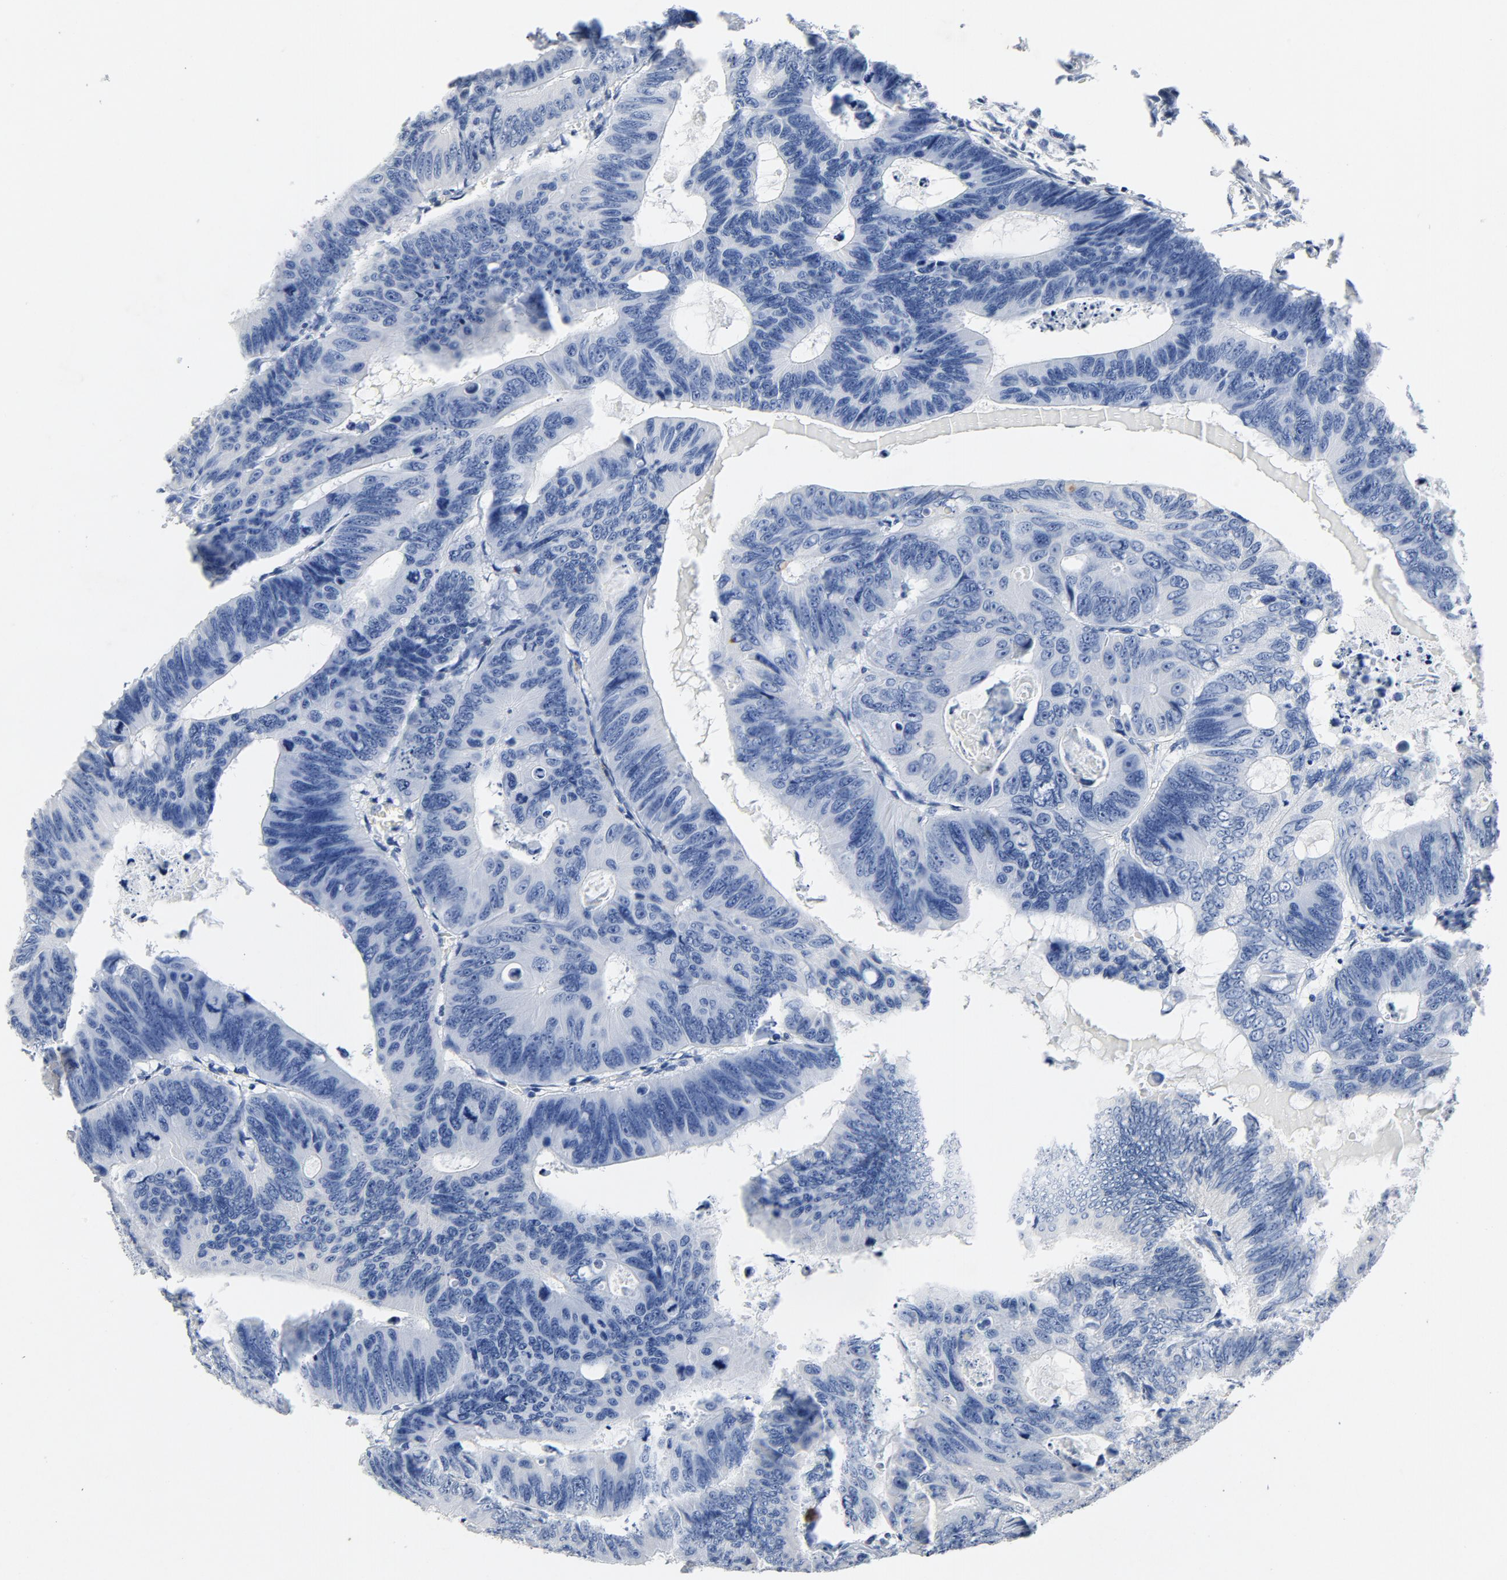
{"staining": {"intensity": "negative", "quantity": "none", "location": "none"}, "tissue": "colorectal cancer", "cell_type": "Tumor cells", "image_type": "cancer", "snomed": [{"axis": "morphology", "description": "Adenocarcinoma, NOS"}, {"axis": "topography", "description": "Colon"}], "caption": "There is no significant expression in tumor cells of adenocarcinoma (colorectal). The staining is performed using DAB brown chromogen with nuclei counter-stained in using hematoxylin.", "gene": "PTPRB", "patient": {"sex": "female", "age": 55}}